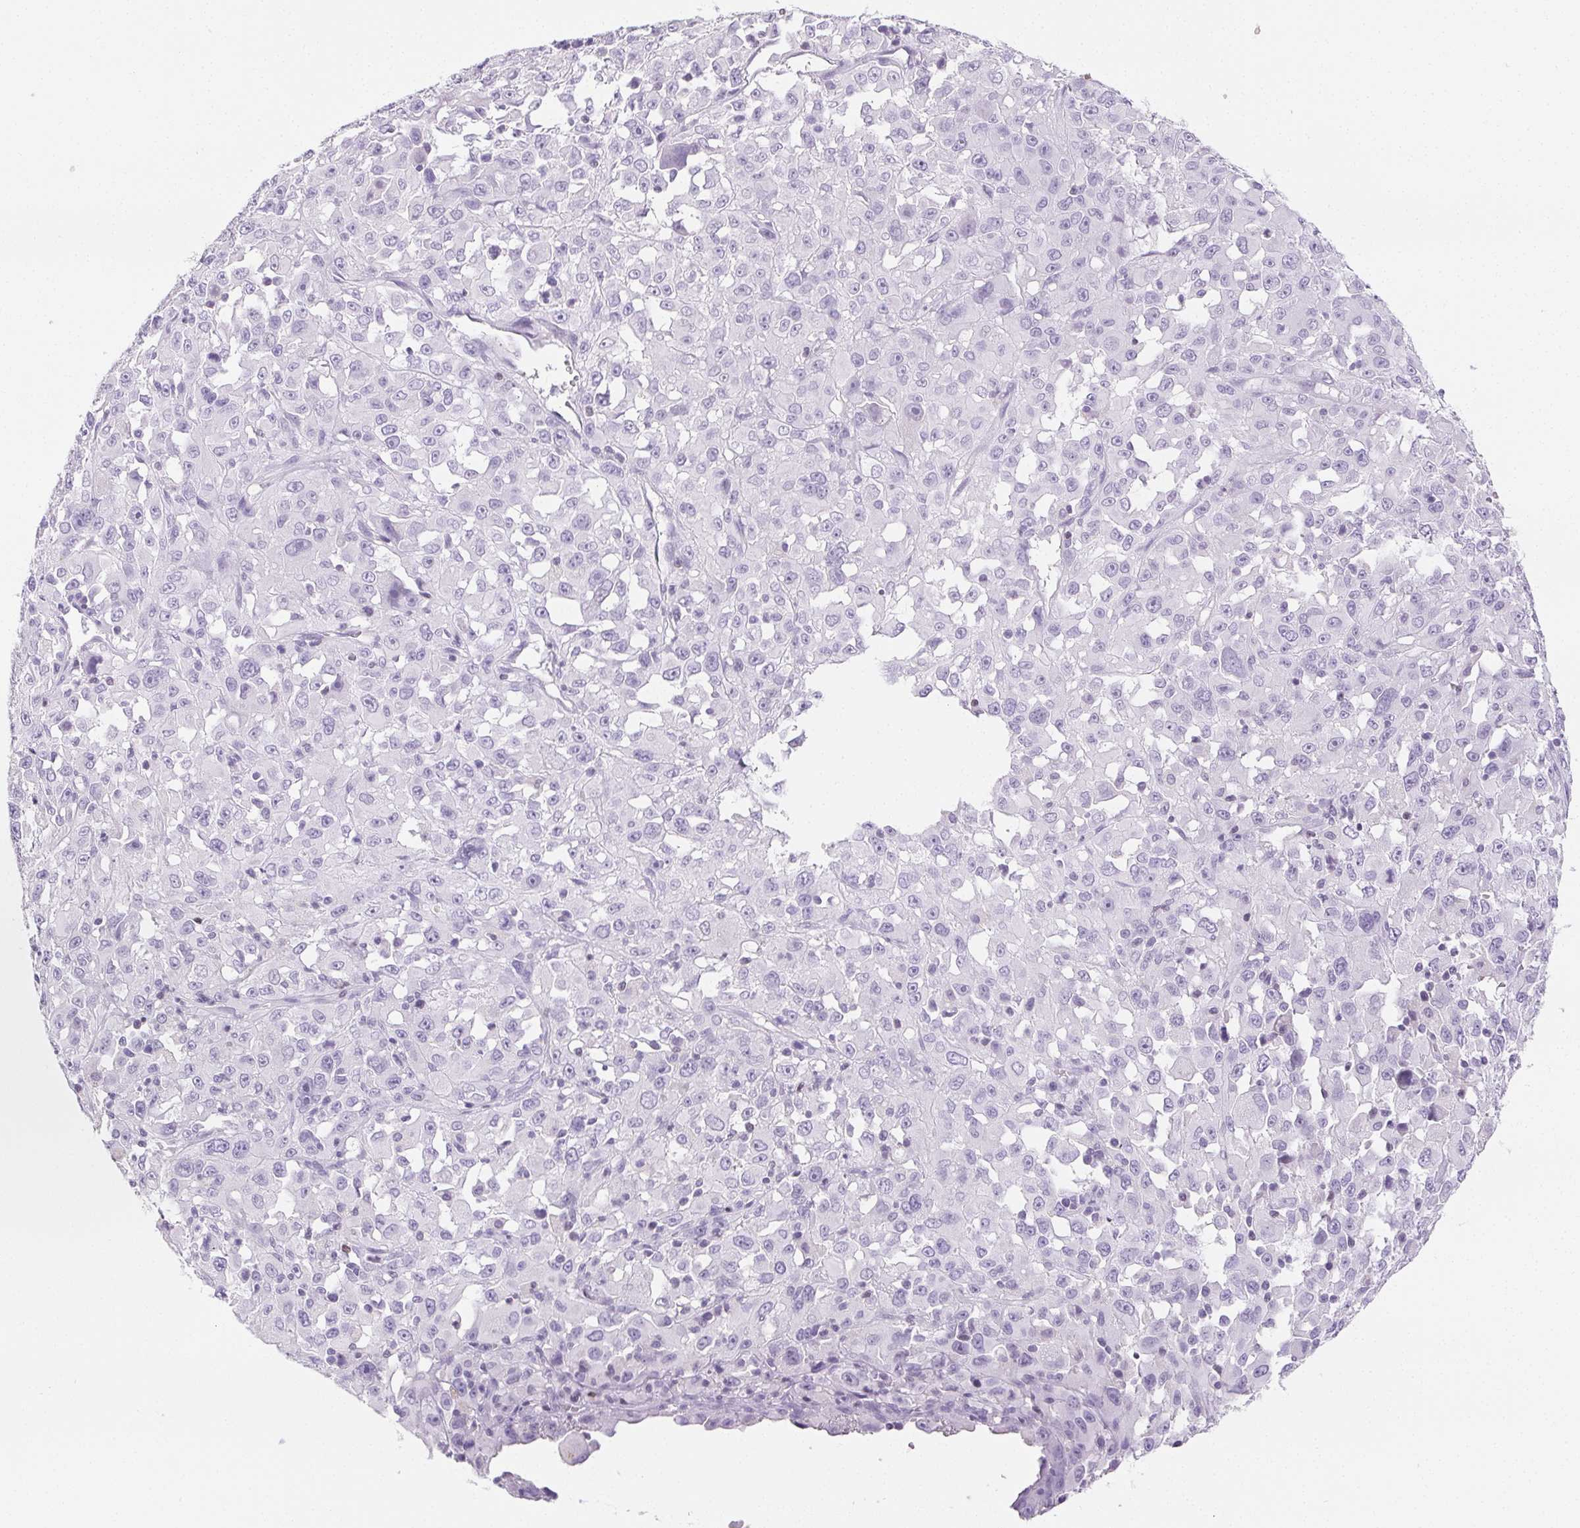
{"staining": {"intensity": "negative", "quantity": "none", "location": "none"}, "tissue": "melanoma", "cell_type": "Tumor cells", "image_type": "cancer", "snomed": [{"axis": "morphology", "description": "Malignant melanoma, Metastatic site"}, {"axis": "topography", "description": "Soft tissue"}], "caption": "The image demonstrates no staining of tumor cells in malignant melanoma (metastatic site). (DAB immunohistochemistry with hematoxylin counter stain).", "gene": "BEND2", "patient": {"sex": "male", "age": 50}}